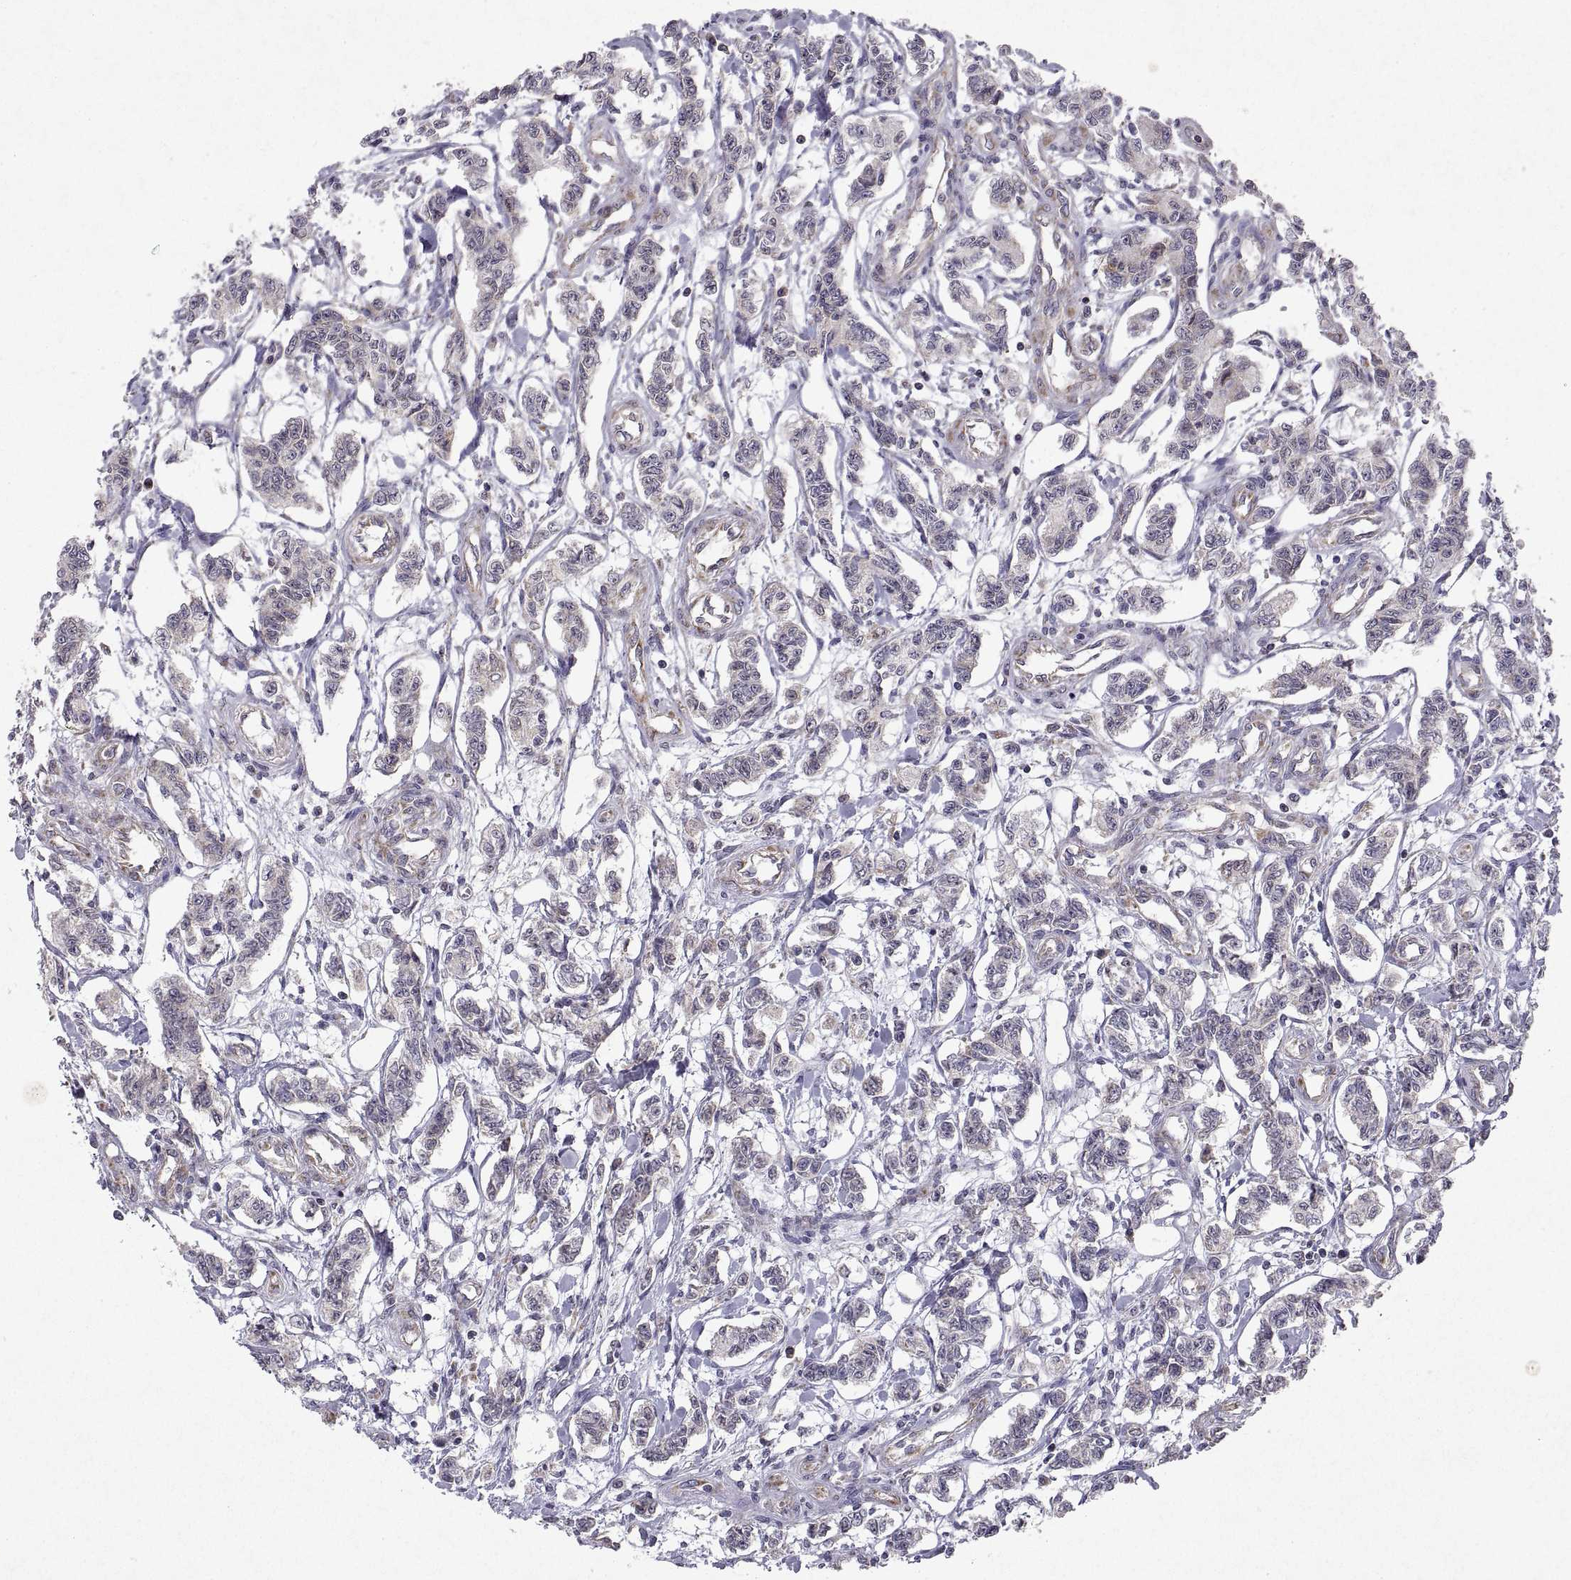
{"staining": {"intensity": "weak", "quantity": "<25%", "location": "cytoplasmic/membranous"}, "tissue": "carcinoid", "cell_type": "Tumor cells", "image_type": "cancer", "snomed": [{"axis": "morphology", "description": "Carcinoid, malignant, NOS"}, {"axis": "topography", "description": "Kidney"}], "caption": "Histopathology image shows no significant protein positivity in tumor cells of carcinoid. (DAB (3,3'-diaminobenzidine) IHC, high magnification).", "gene": "MANBAL", "patient": {"sex": "female", "age": 41}}